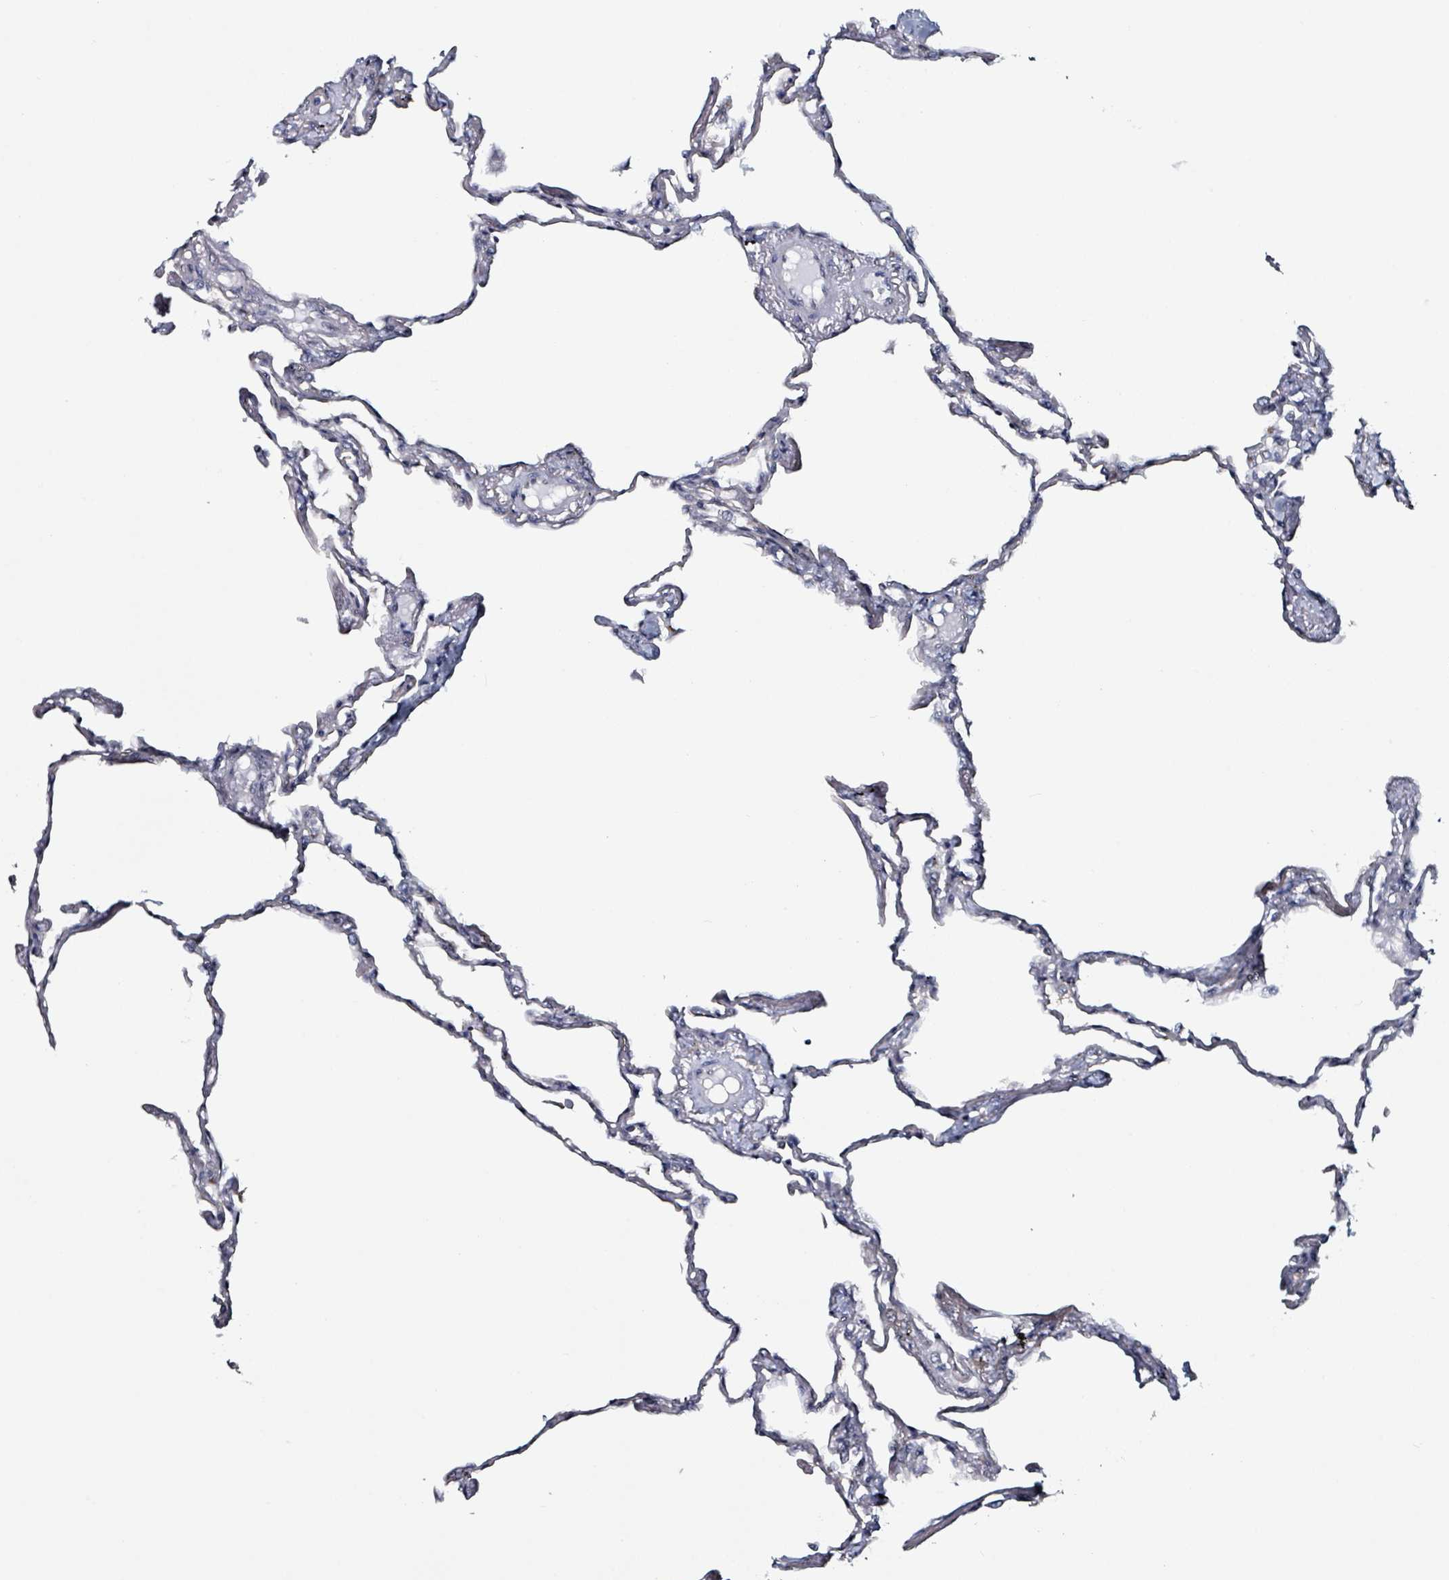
{"staining": {"intensity": "negative", "quantity": "none", "location": "none"}, "tissue": "lung", "cell_type": "Alveolar cells", "image_type": "normal", "snomed": [{"axis": "morphology", "description": "Normal tissue, NOS"}, {"axis": "topography", "description": "Lung"}], "caption": "Immunohistochemistry (IHC) of benign human lung exhibits no positivity in alveolar cells.", "gene": "B3GAT3", "patient": {"sex": "female", "age": 67}}